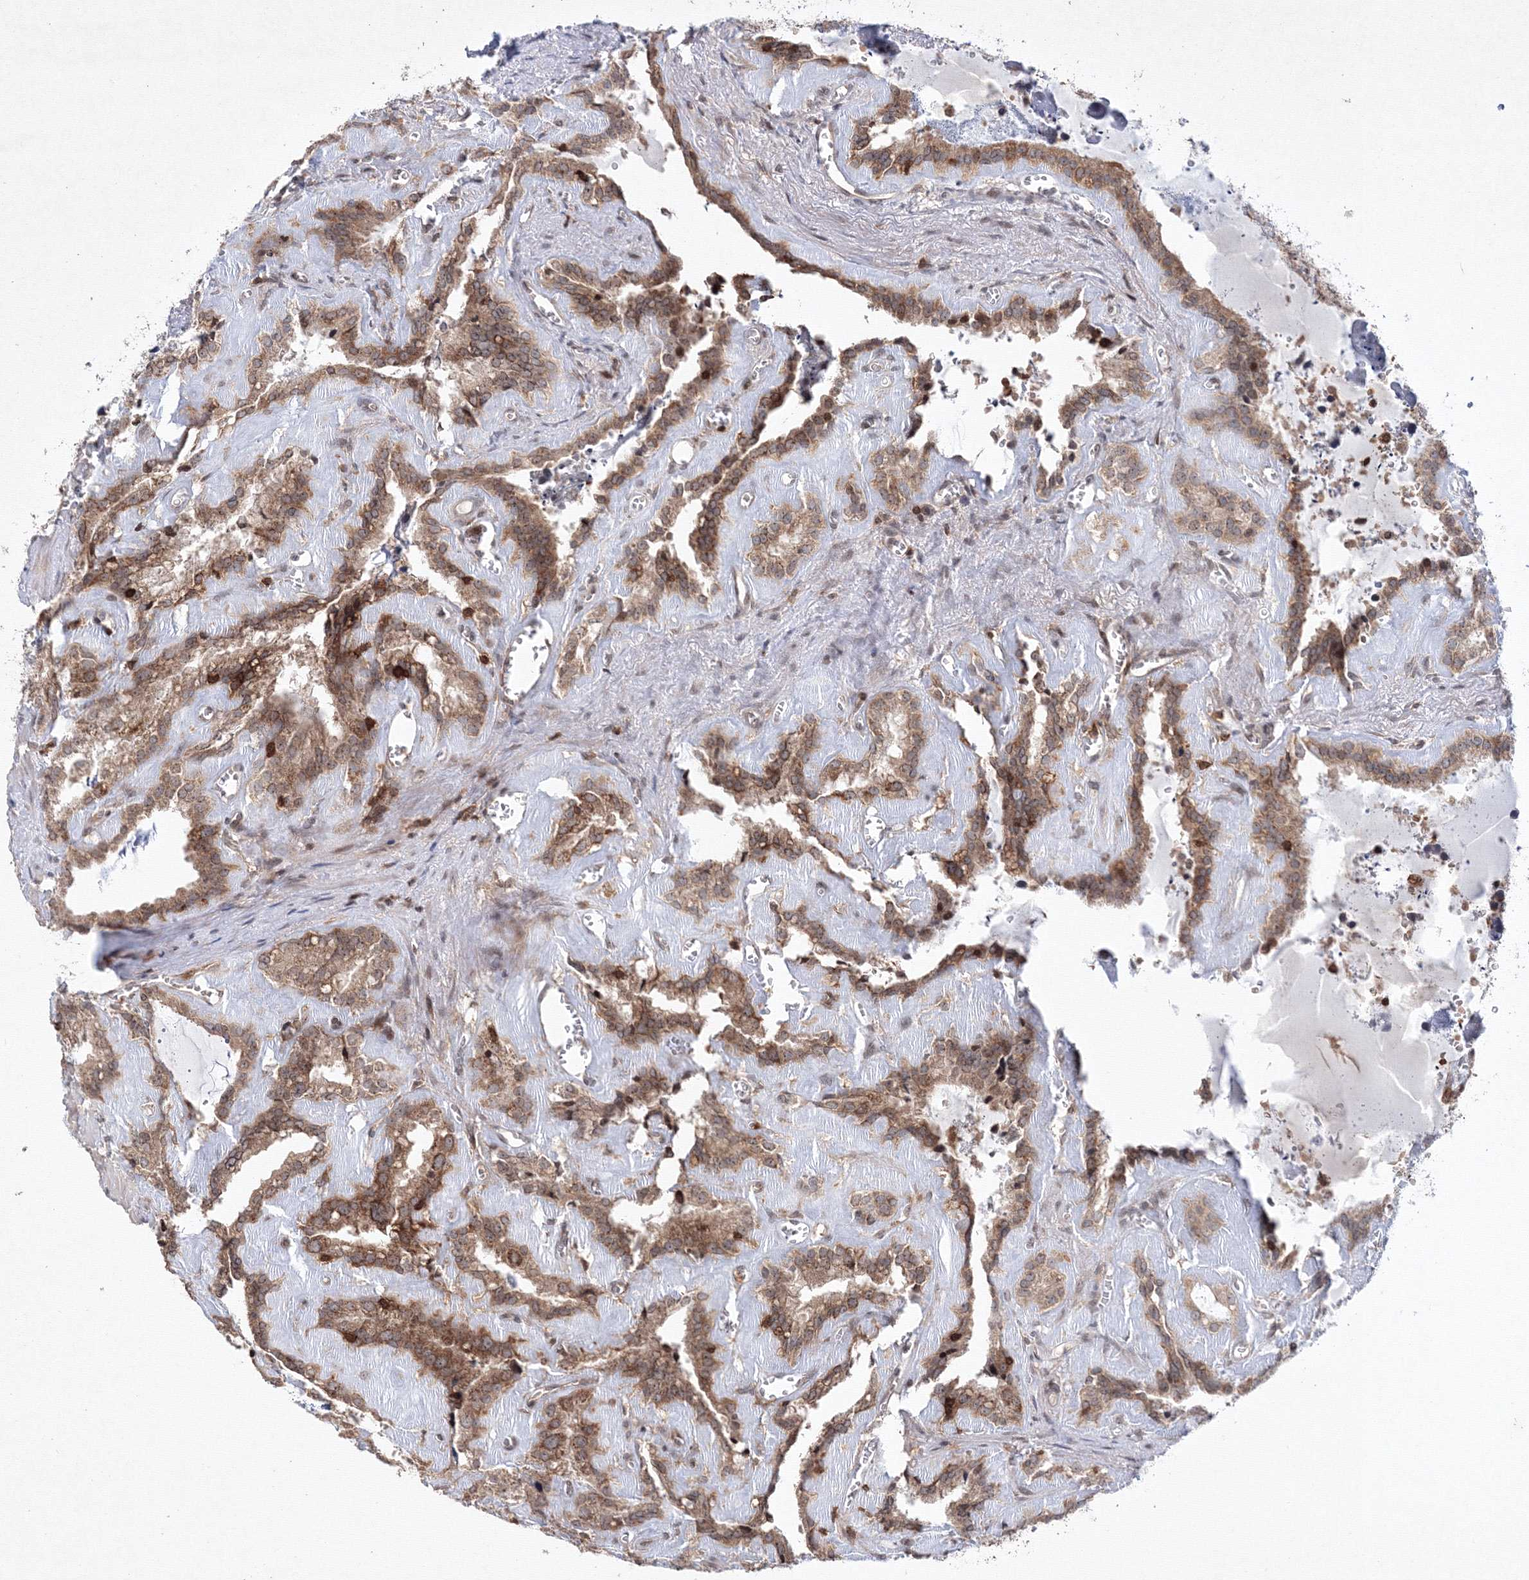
{"staining": {"intensity": "strong", "quantity": ">75%", "location": "cytoplasmic/membranous"}, "tissue": "seminal vesicle", "cell_type": "Glandular cells", "image_type": "normal", "snomed": [{"axis": "morphology", "description": "Normal tissue, NOS"}, {"axis": "topography", "description": "Prostate"}, {"axis": "topography", "description": "Seminal veicle"}], "caption": "The image exhibits immunohistochemical staining of benign seminal vesicle. There is strong cytoplasmic/membranous staining is seen in about >75% of glandular cells.", "gene": "MKRN2", "patient": {"sex": "male", "age": 59}}